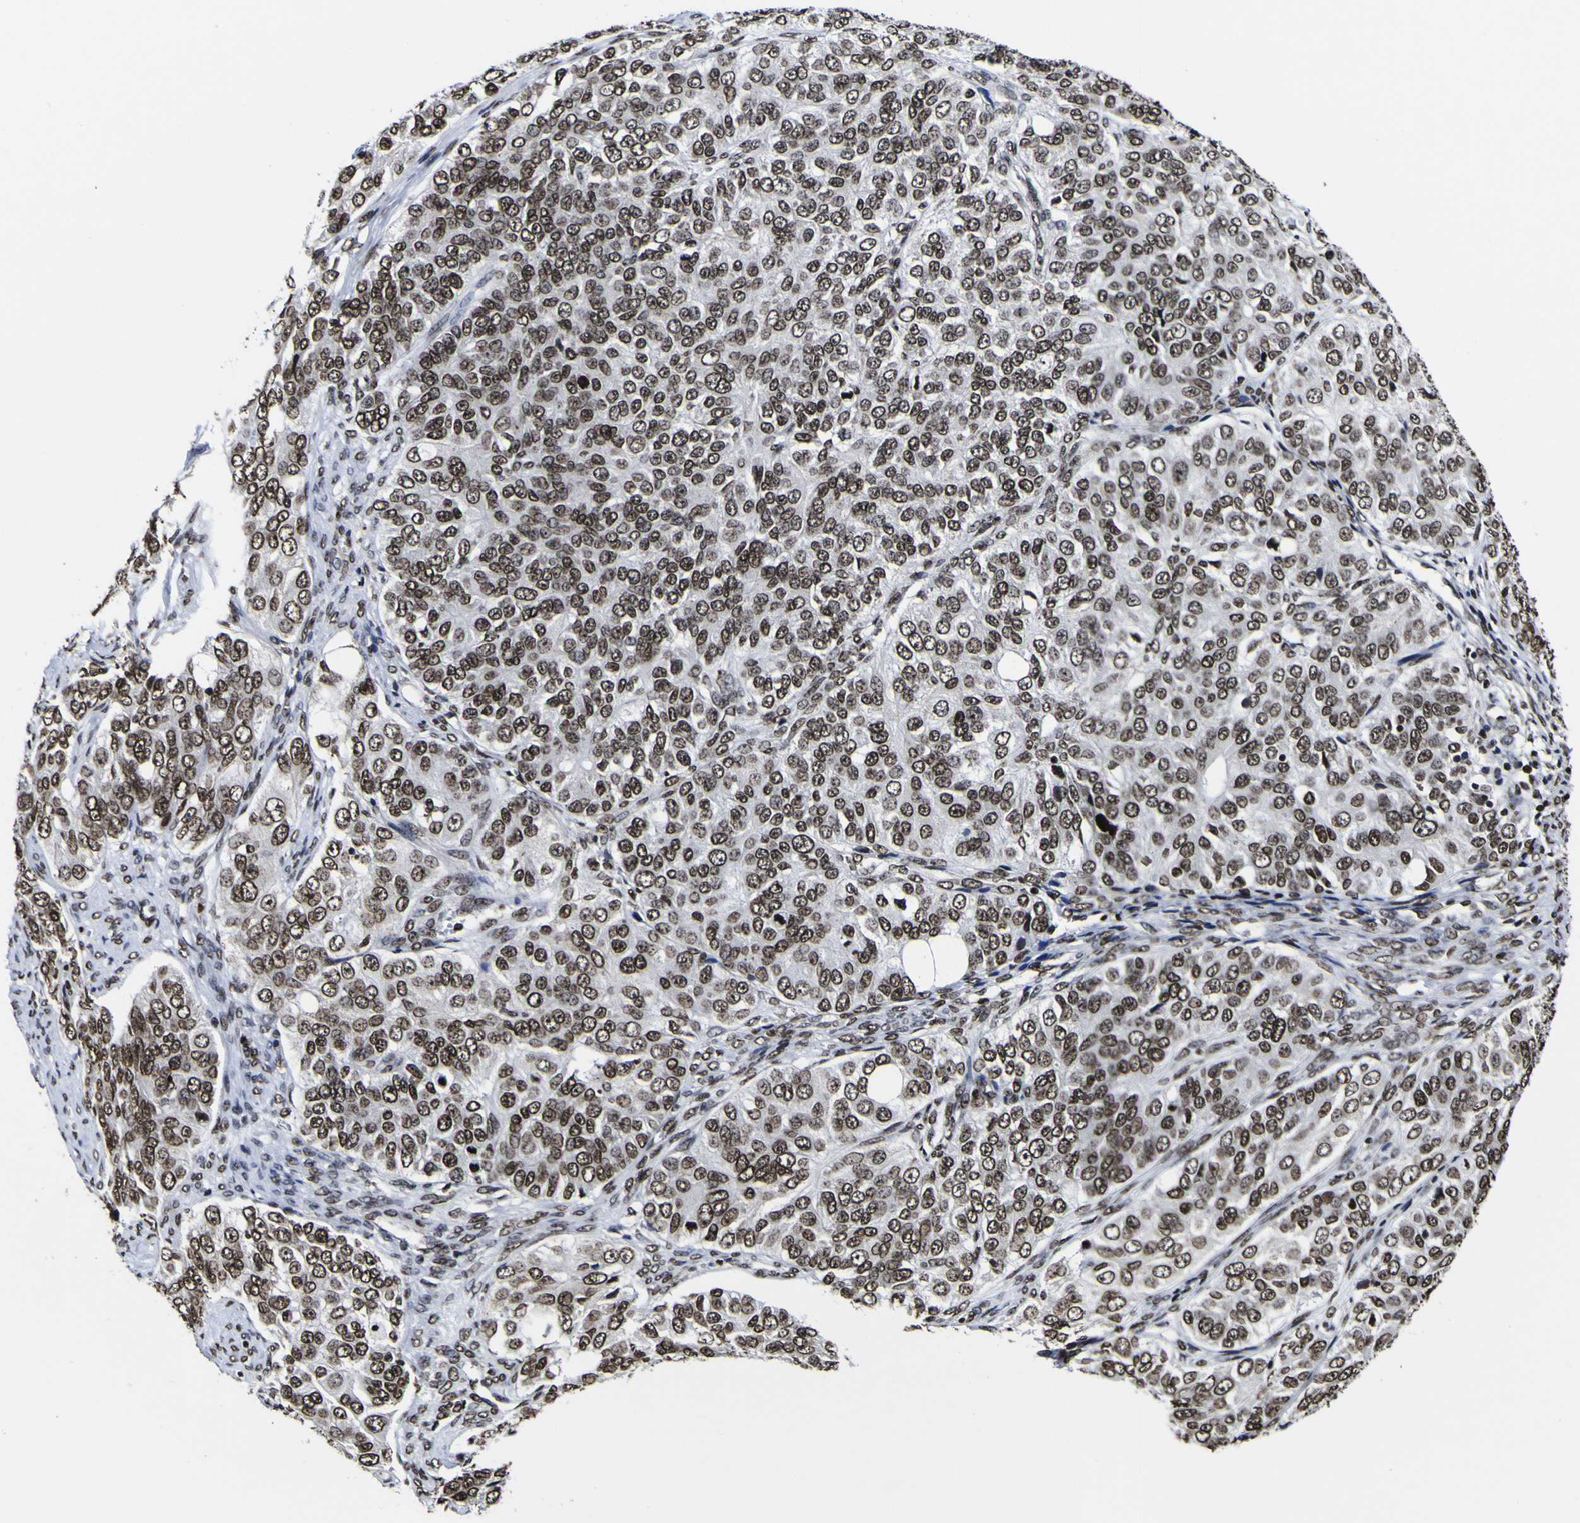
{"staining": {"intensity": "strong", "quantity": ">75%", "location": "nuclear"}, "tissue": "ovarian cancer", "cell_type": "Tumor cells", "image_type": "cancer", "snomed": [{"axis": "morphology", "description": "Carcinoma, endometroid"}, {"axis": "topography", "description": "Ovary"}], "caption": "An IHC image of neoplastic tissue is shown. Protein staining in brown labels strong nuclear positivity in ovarian endometroid carcinoma within tumor cells.", "gene": "PIAS1", "patient": {"sex": "female", "age": 51}}